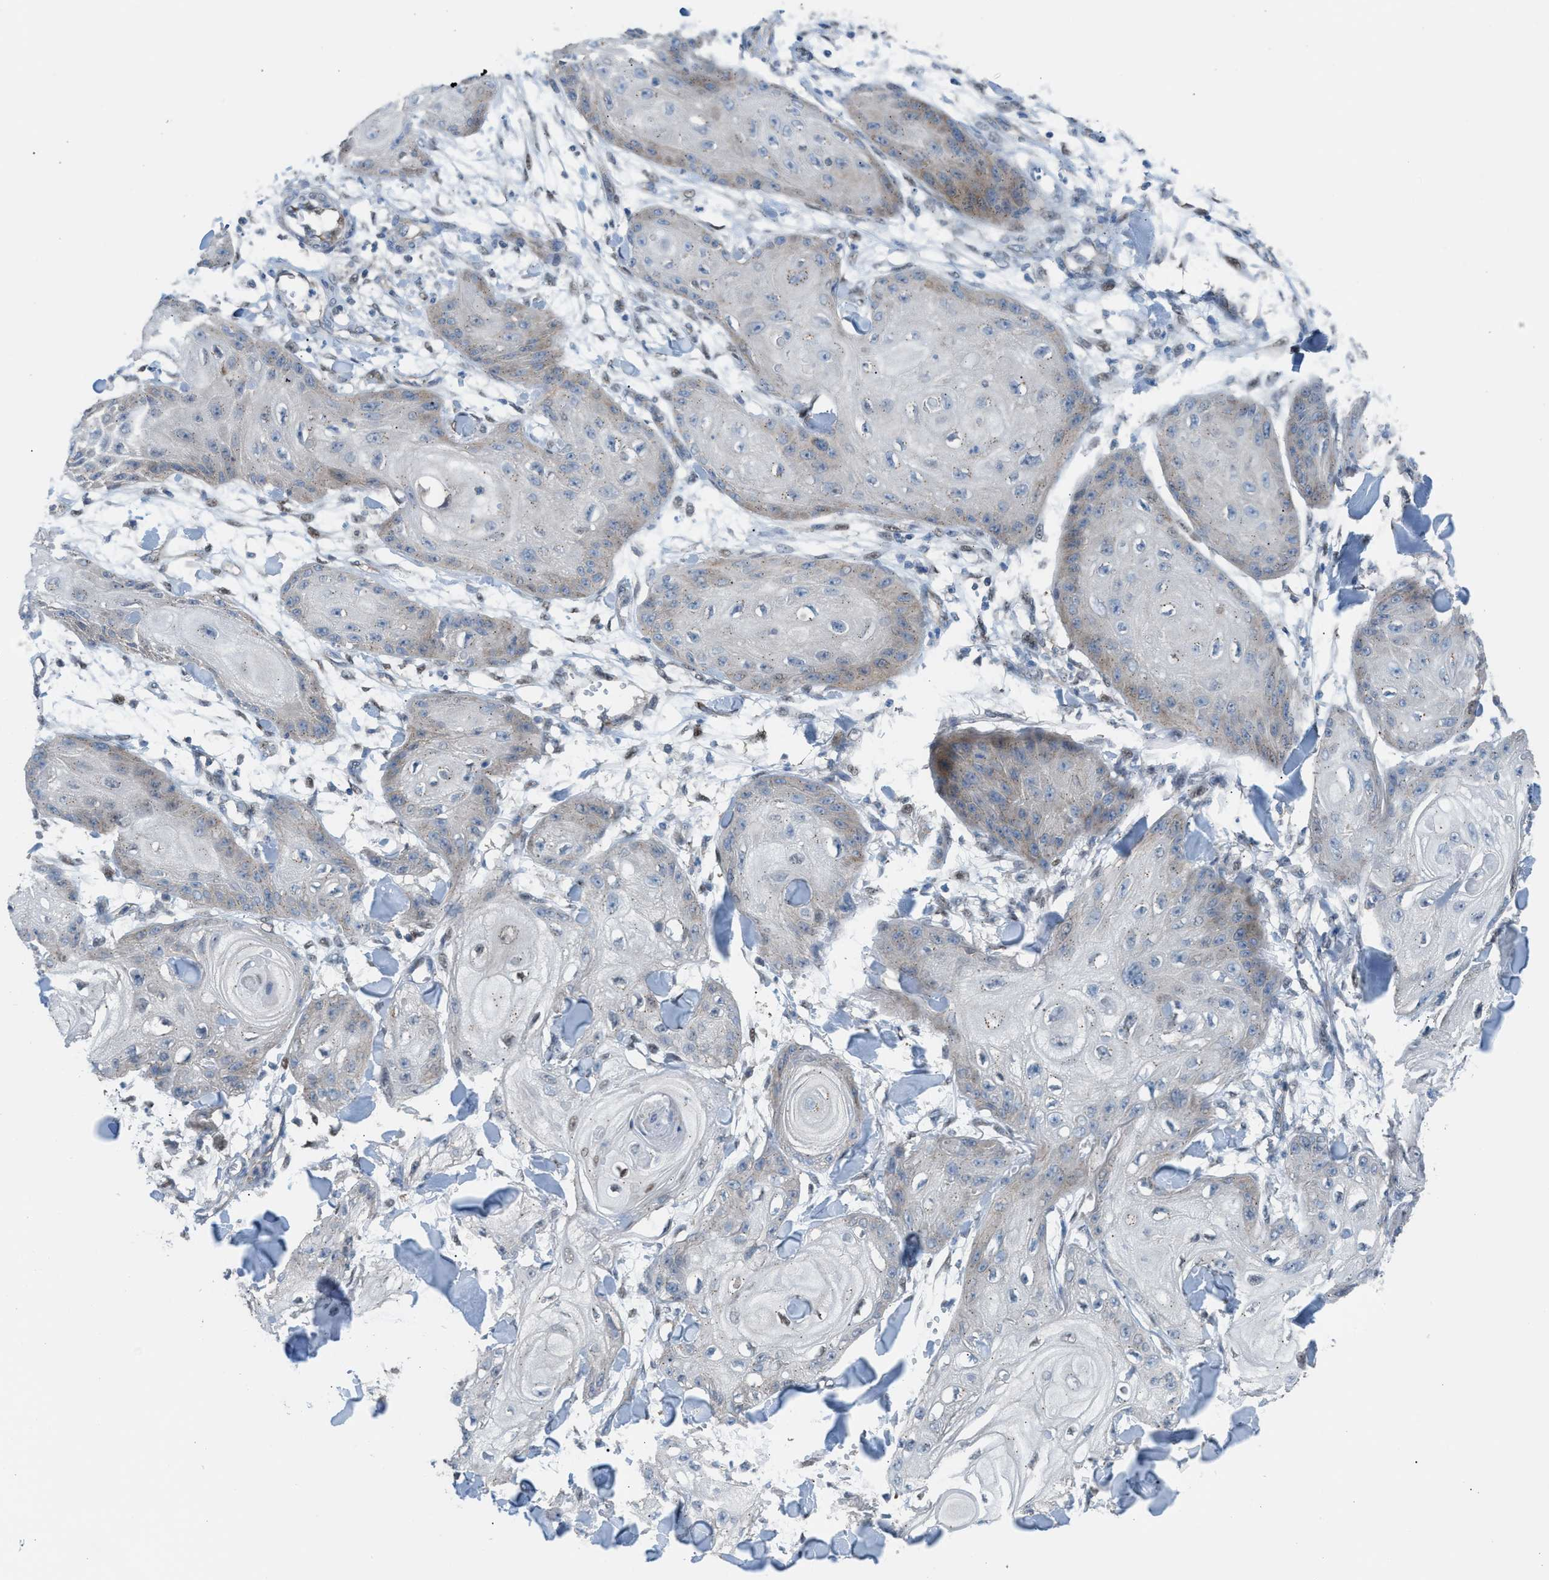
{"staining": {"intensity": "weak", "quantity": "25%-75%", "location": "cytoplasmic/membranous"}, "tissue": "skin cancer", "cell_type": "Tumor cells", "image_type": "cancer", "snomed": [{"axis": "morphology", "description": "Squamous cell carcinoma, NOS"}, {"axis": "topography", "description": "Skin"}], "caption": "Immunohistochemical staining of human skin cancer (squamous cell carcinoma) demonstrates low levels of weak cytoplasmic/membranous positivity in approximately 25%-75% of tumor cells.", "gene": "CRTC1", "patient": {"sex": "male", "age": 74}}